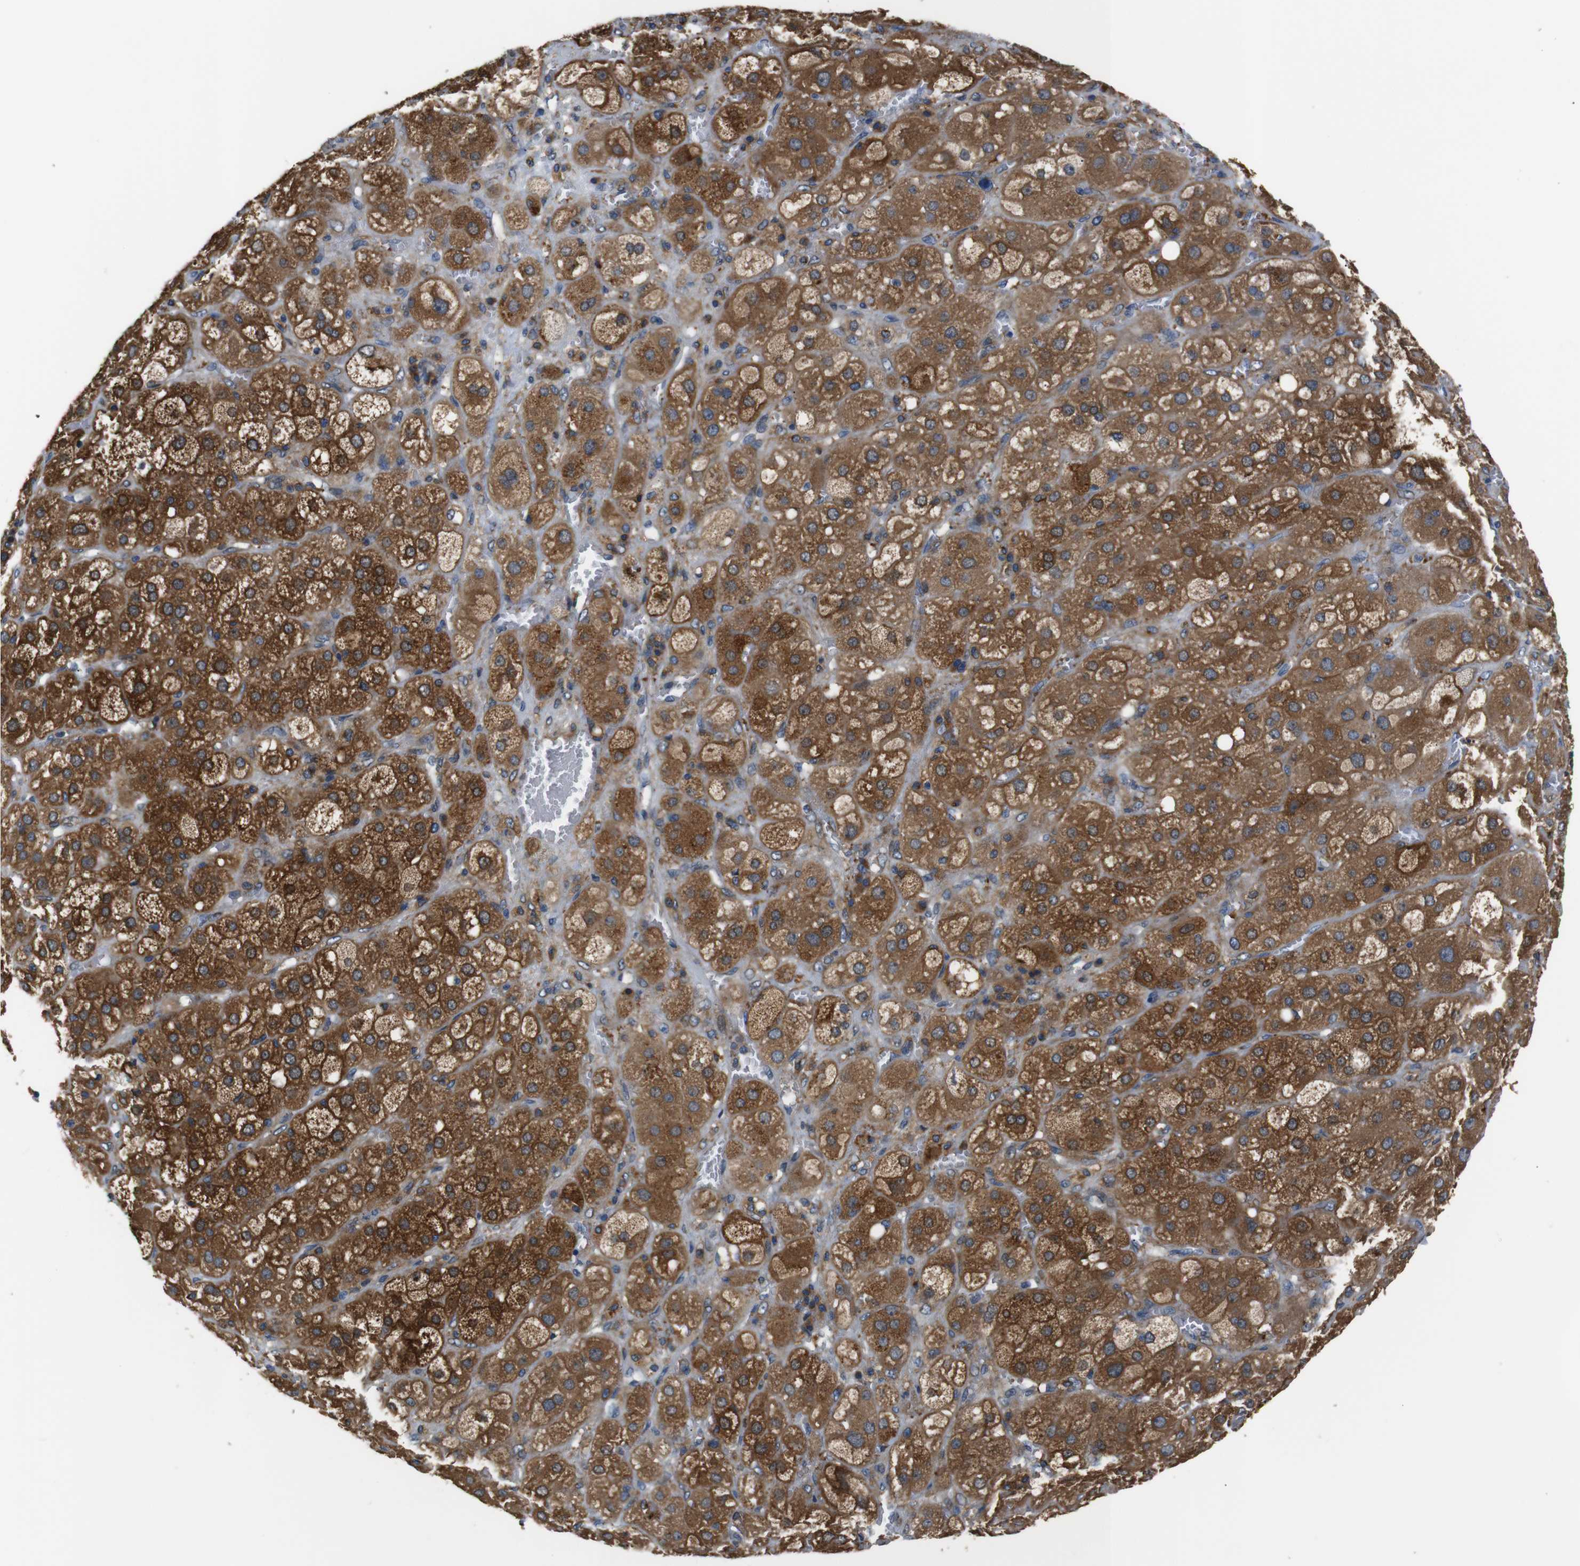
{"staining": {"intensity": "strong", "quantity": ">75%", "location": "cytoplasmic/membranous"}, "tissue": "adrenal gland", "cell_type": "Glandular cells", "image_type": "normal", "snomed": [{"axis": "morphology", "description": "Normal tissue, NOS"}, {"axis": "topography", "description": "Adrenal gland"}], "caption": "Protein expression by IHC shows strong cytoplasmic/membranous expression in about >75% of glandular cells in normal adrenal gland. (Brightfield microscopy of DAB IHC at high magnification).", "gene": "TMED2", "patient": {"sex": "female", "age": 47}}